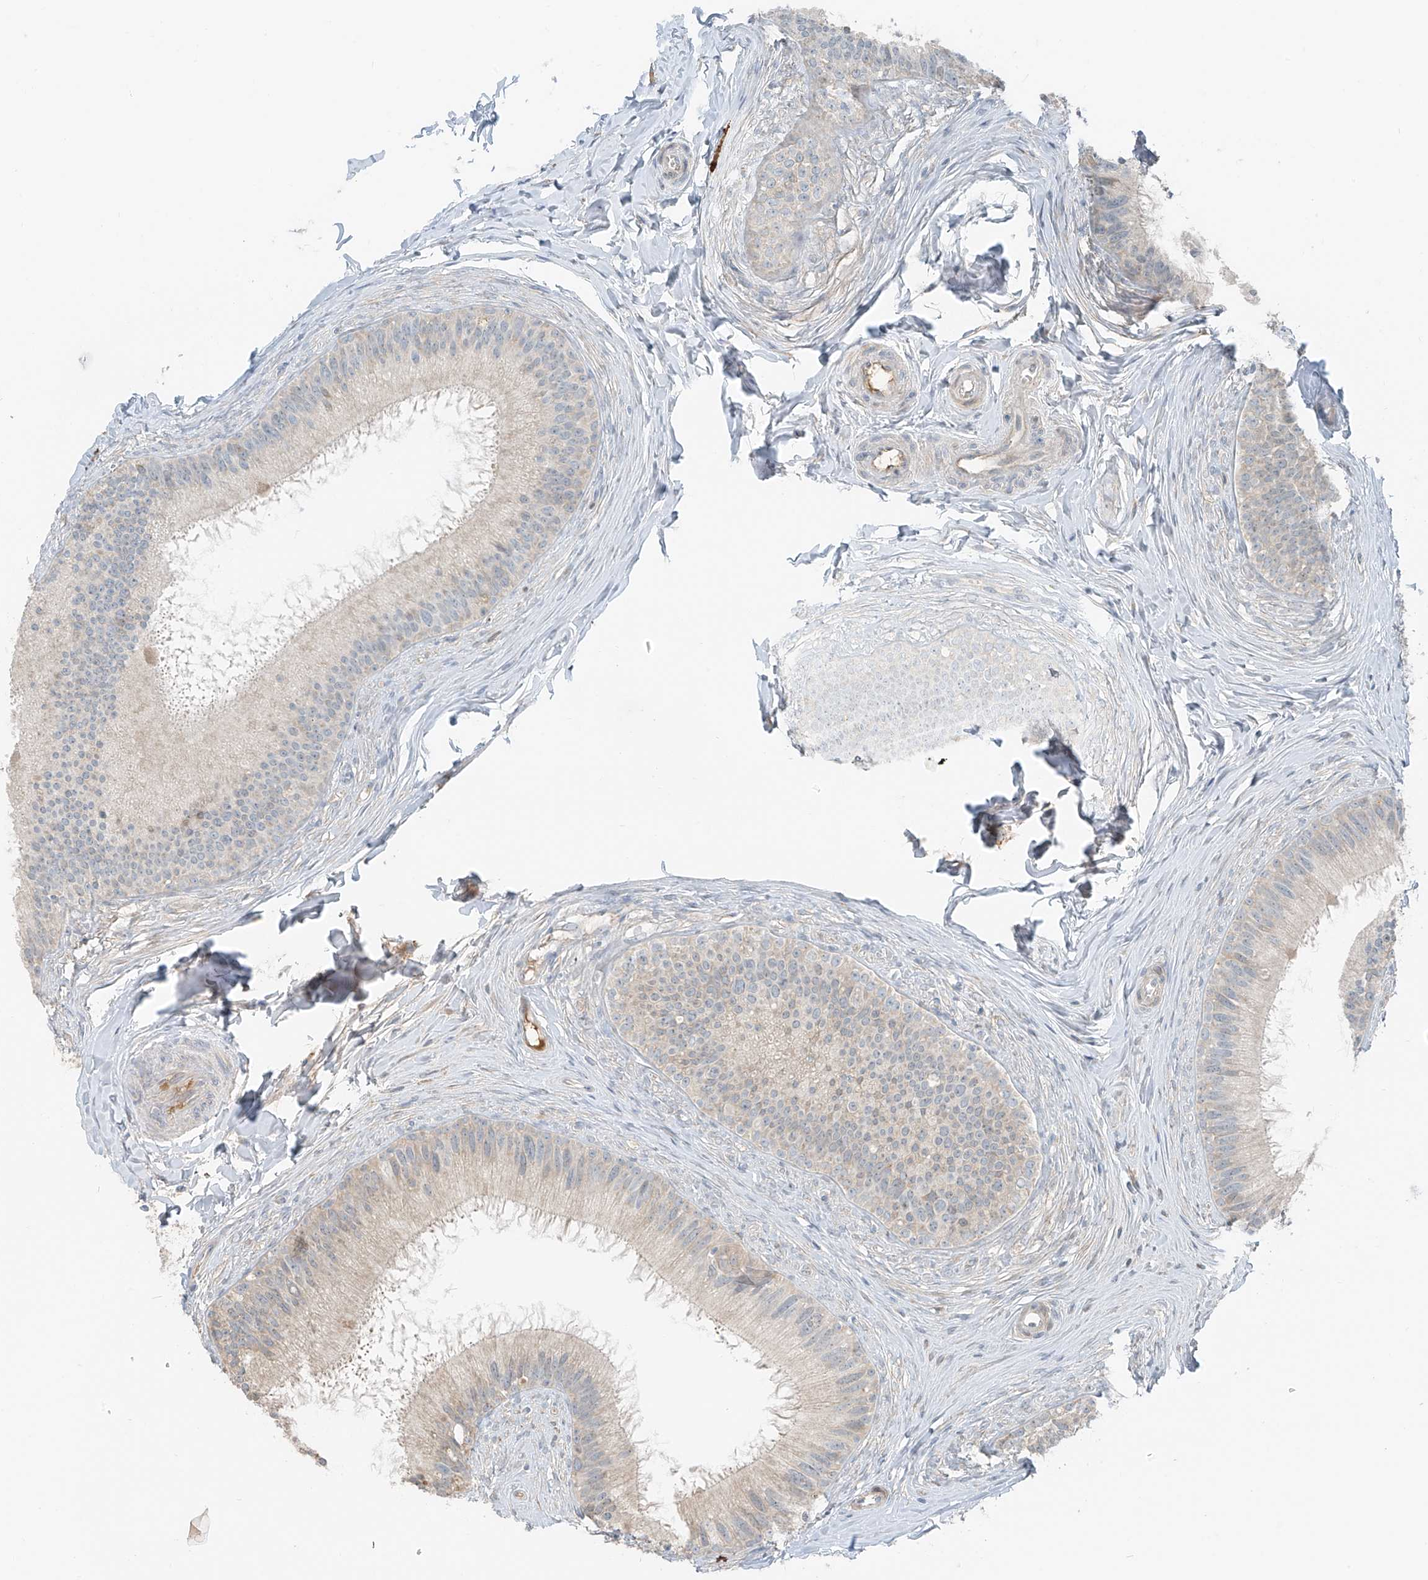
{"staining": {"intensity": "negative", "quantity": "none", "location": "none"}, "tissue": "epididymis", "cell_type": "Glandular cells", "image_type": "normal", "snomed": [{"axis": "morphology", "description": "Normal tissue, NOS"}, {"axis": "topography", "description": "Epididymis"}], "caption": "An image of human epididymis is negative for staining in glandular cells. (DAB immunohistochemistry (IHC) visualized using brightfield microscopy, high magnification).", "gene": "FSTL1", "patient": {"sex": "male", "age": 27}}